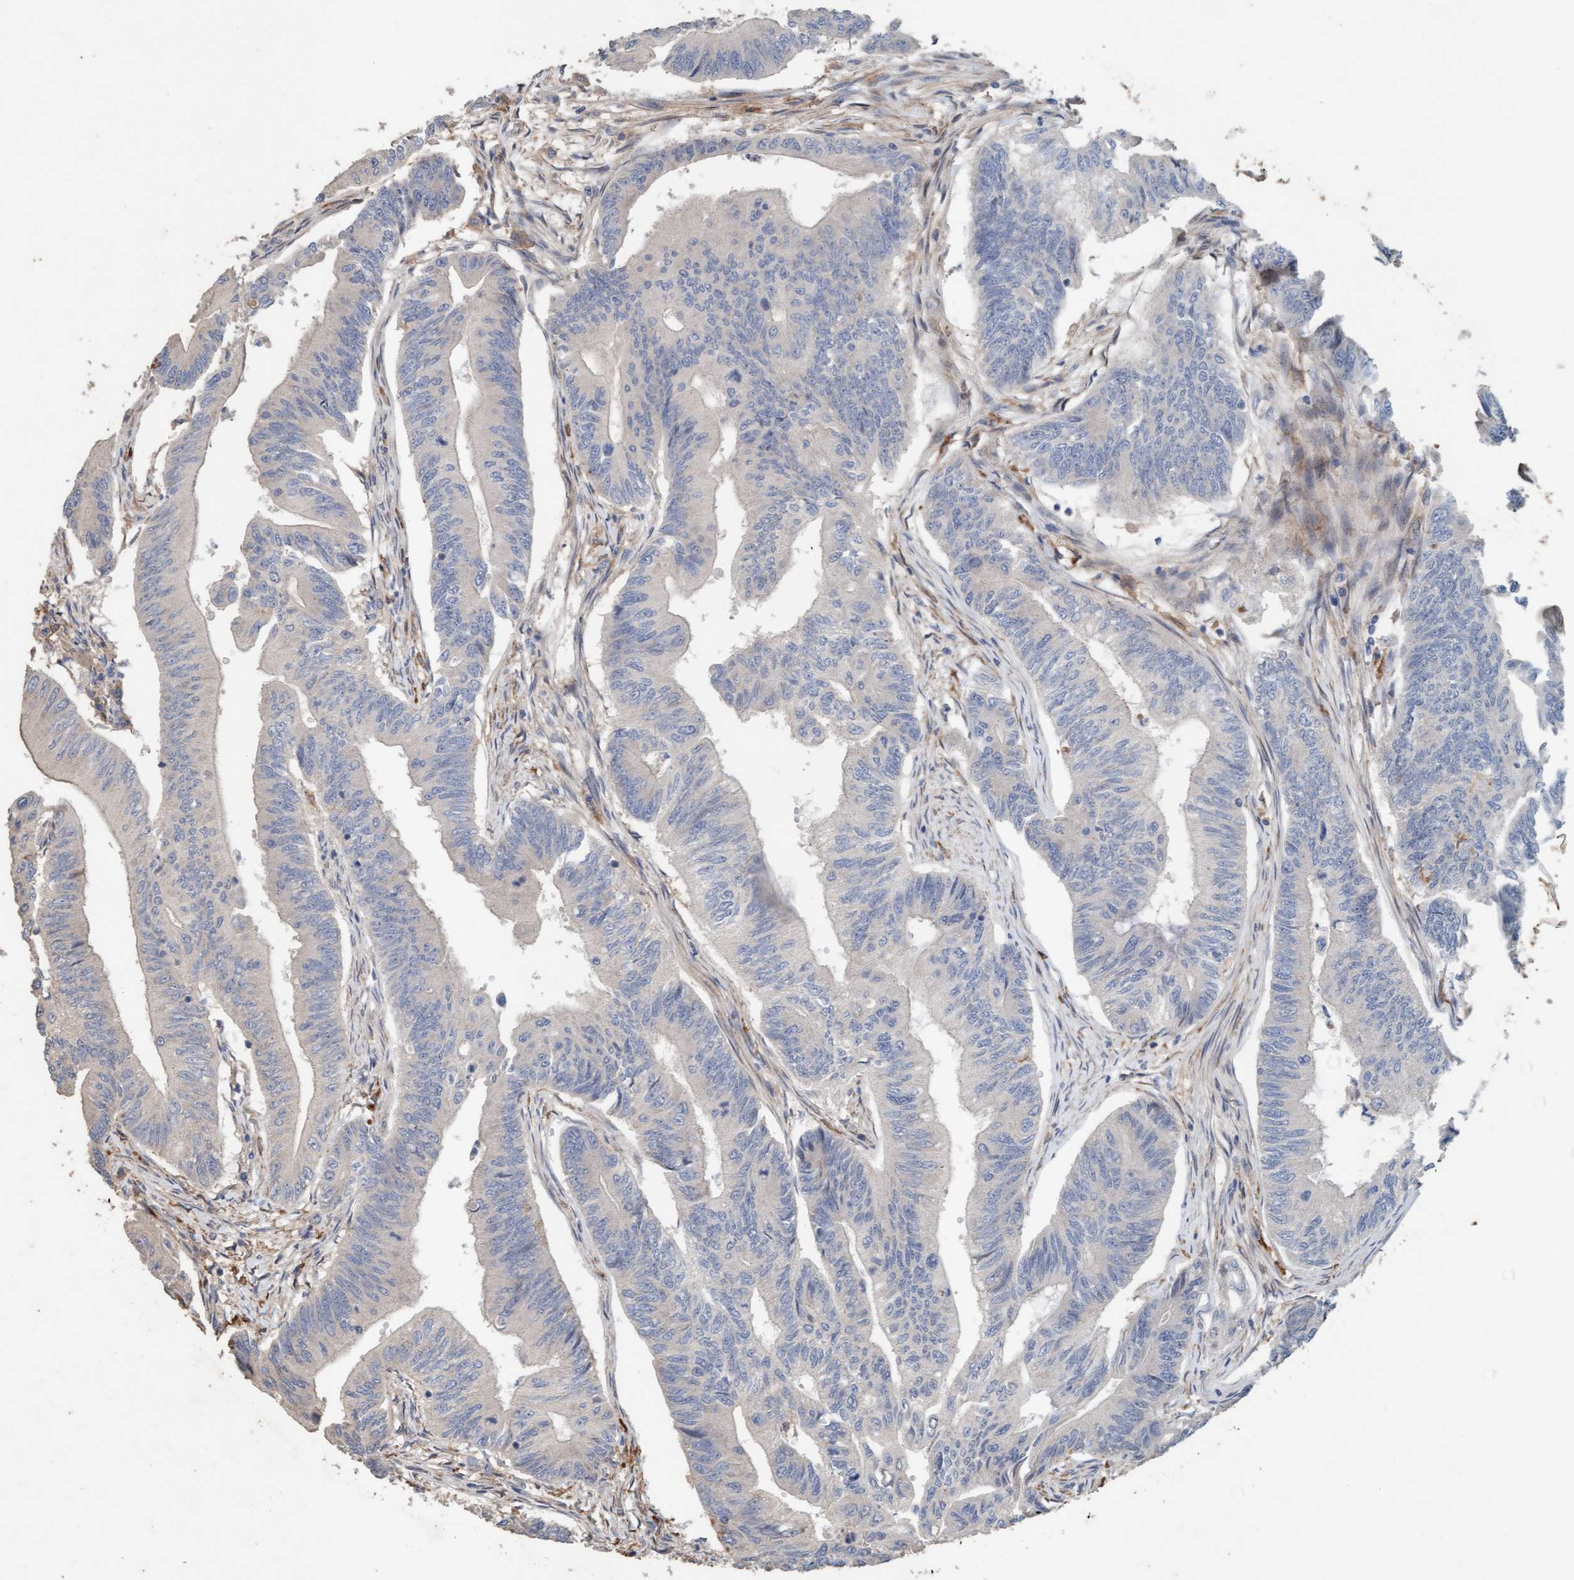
{"staining": {"intensity": "negative", "quantity": "none", "location": "none"}, "tissue": "colorectal cancer", "cell_type": "Tumor cells", "image_type": "cancer", "snomed": [{"axis": "morphology", "description": "Adenoma, NOS"}, {"axis": "morphology", "description": "Adenocarcinoma, NOS"}, {"axis": "topography", "description": "Colon"}], "caption": "This histopathology image is of colorectal adenocarcinoma stained with IHC to label a protein in brown with the nuclei are counter-stained blue. There is no expression in tumor cells.", "gene": "LONRF1", "patient": {"sex": "male", "age": 79}}